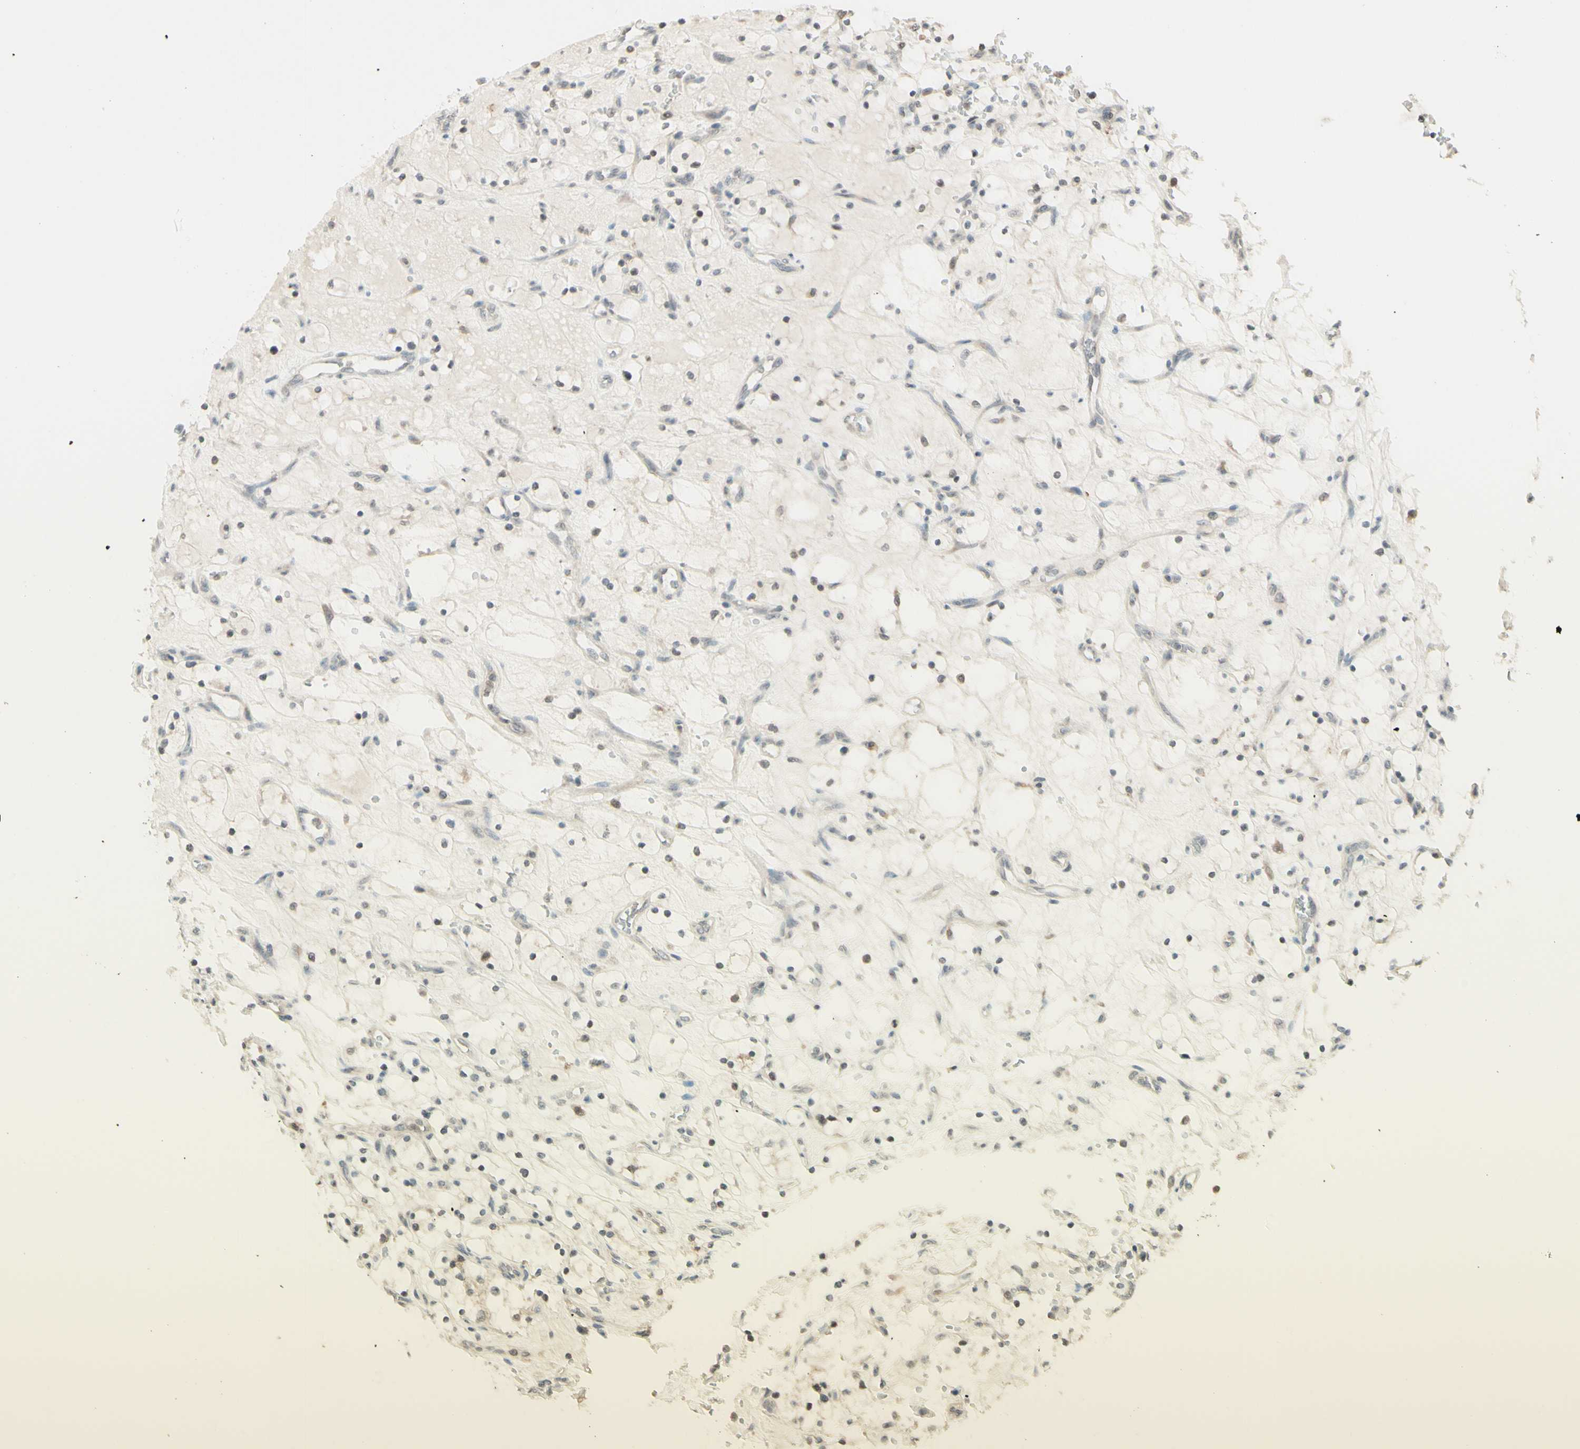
{"staining": {"intensity": "negative", "quantity": "none", "location": "none"}, "tissue": "renal cancer", "cell_type": "Tumor cells", "image_type": "cancer", "snomed": [{"axis": "morphology", "description": "Adenocarcinoma, NOS"}, {"axis": "topography", "description": "Kidney"}], "caption": "The immunohistochemistry (IHC) photomicrograph has no significant staining in tumor cells of renal cancer tissue.", "gene": "ZW10", "patient": {"sex": "female", "age": 69}}